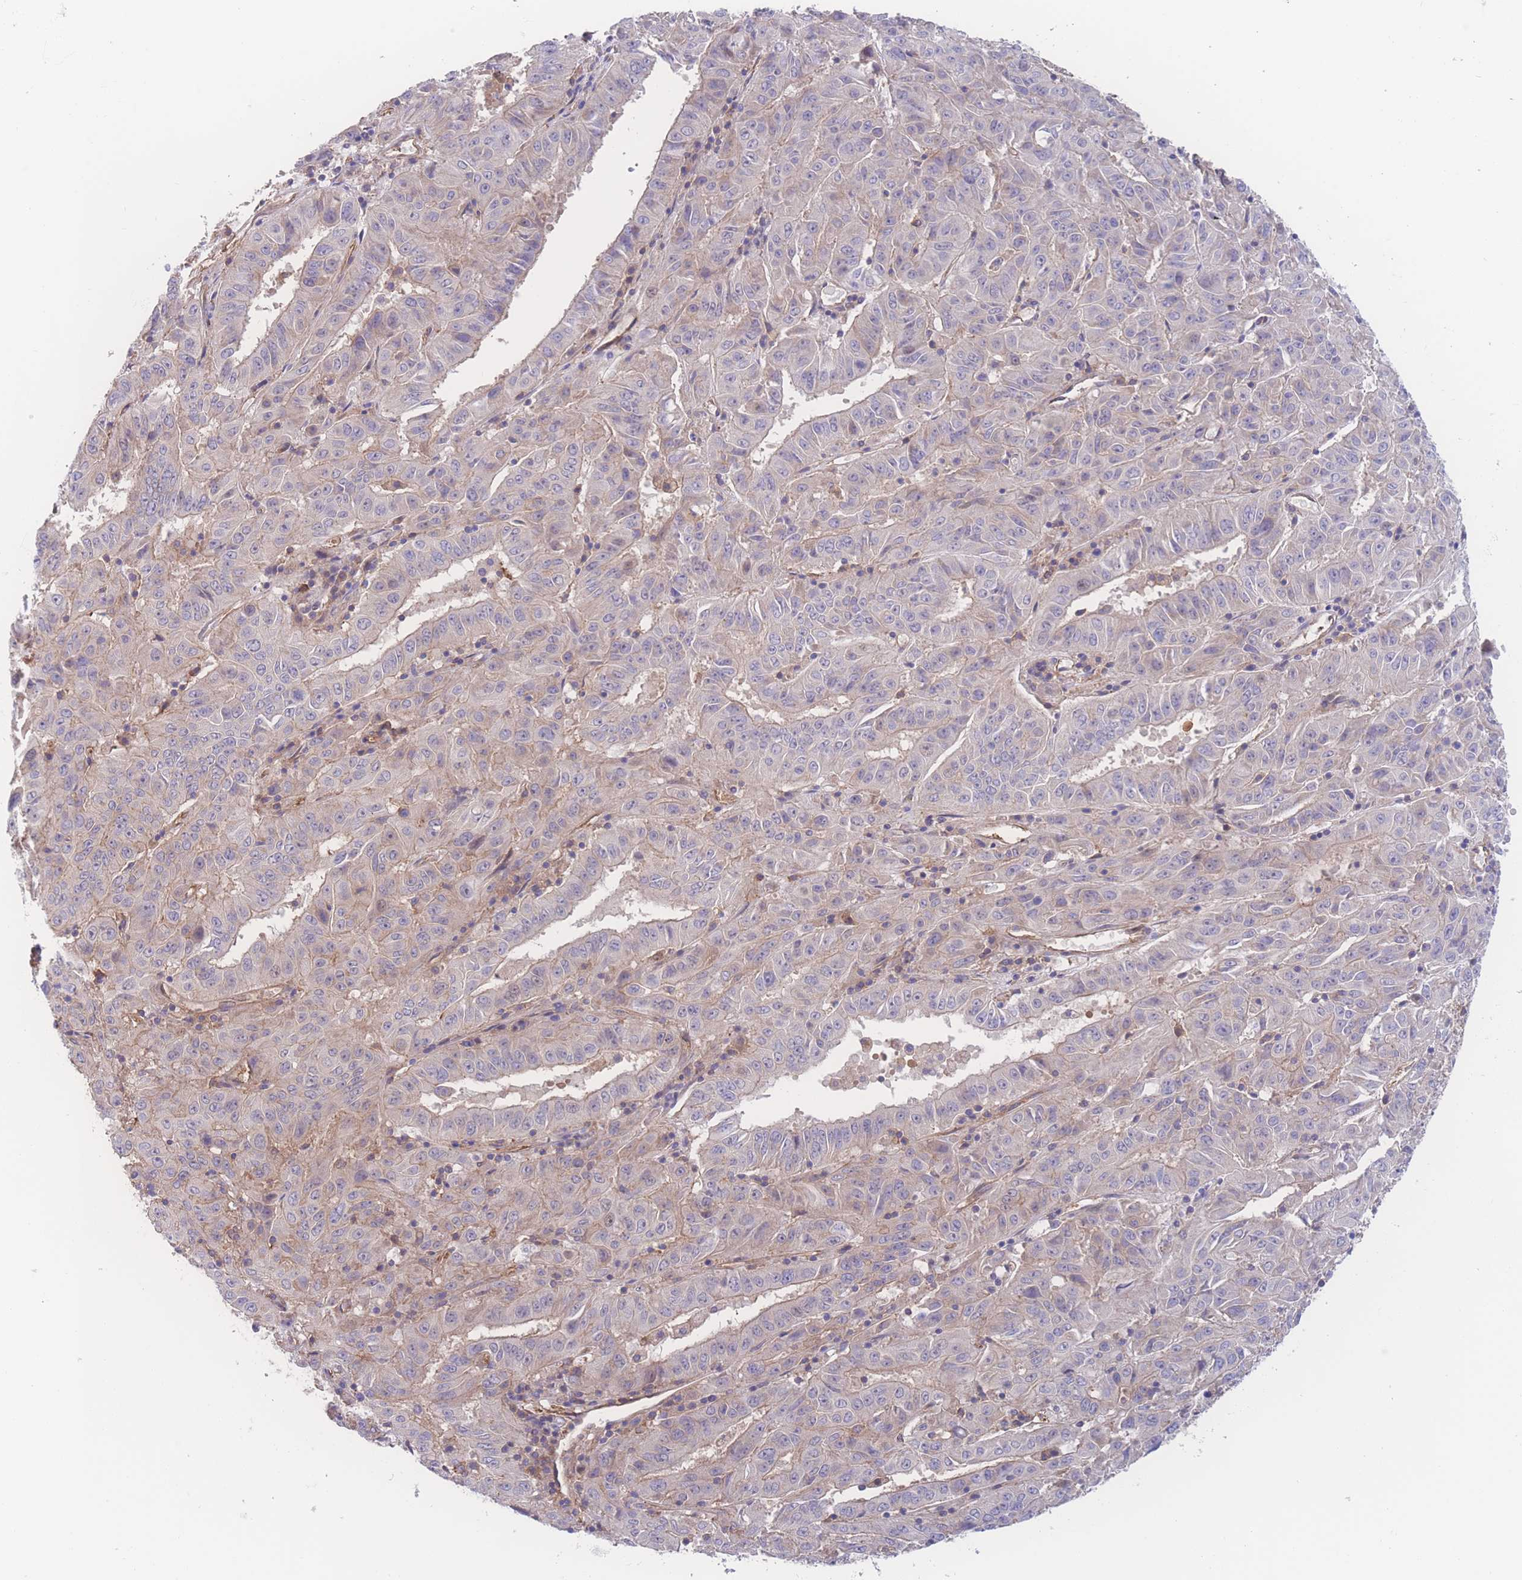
{"staining": {"intensity": "weak", "quantity": "<25%", "location": "cytoplasmic/membranous"}, "tissue": "pancreatic cancer", "cell_type": "Tumor cells", "image_type": "cancer", "snomed": [{"axis": "morphology", "description": "Adenocarcinoma, NOS"}, {"axis": "topography", "description": "Pancreas"}], "caption": "Micrograph shows no significant protein positivity in tumor cells of pancreatic adenocarcinoma.", "gene": "CFAP97", "patient": {"sex": "male", "age": 63}}